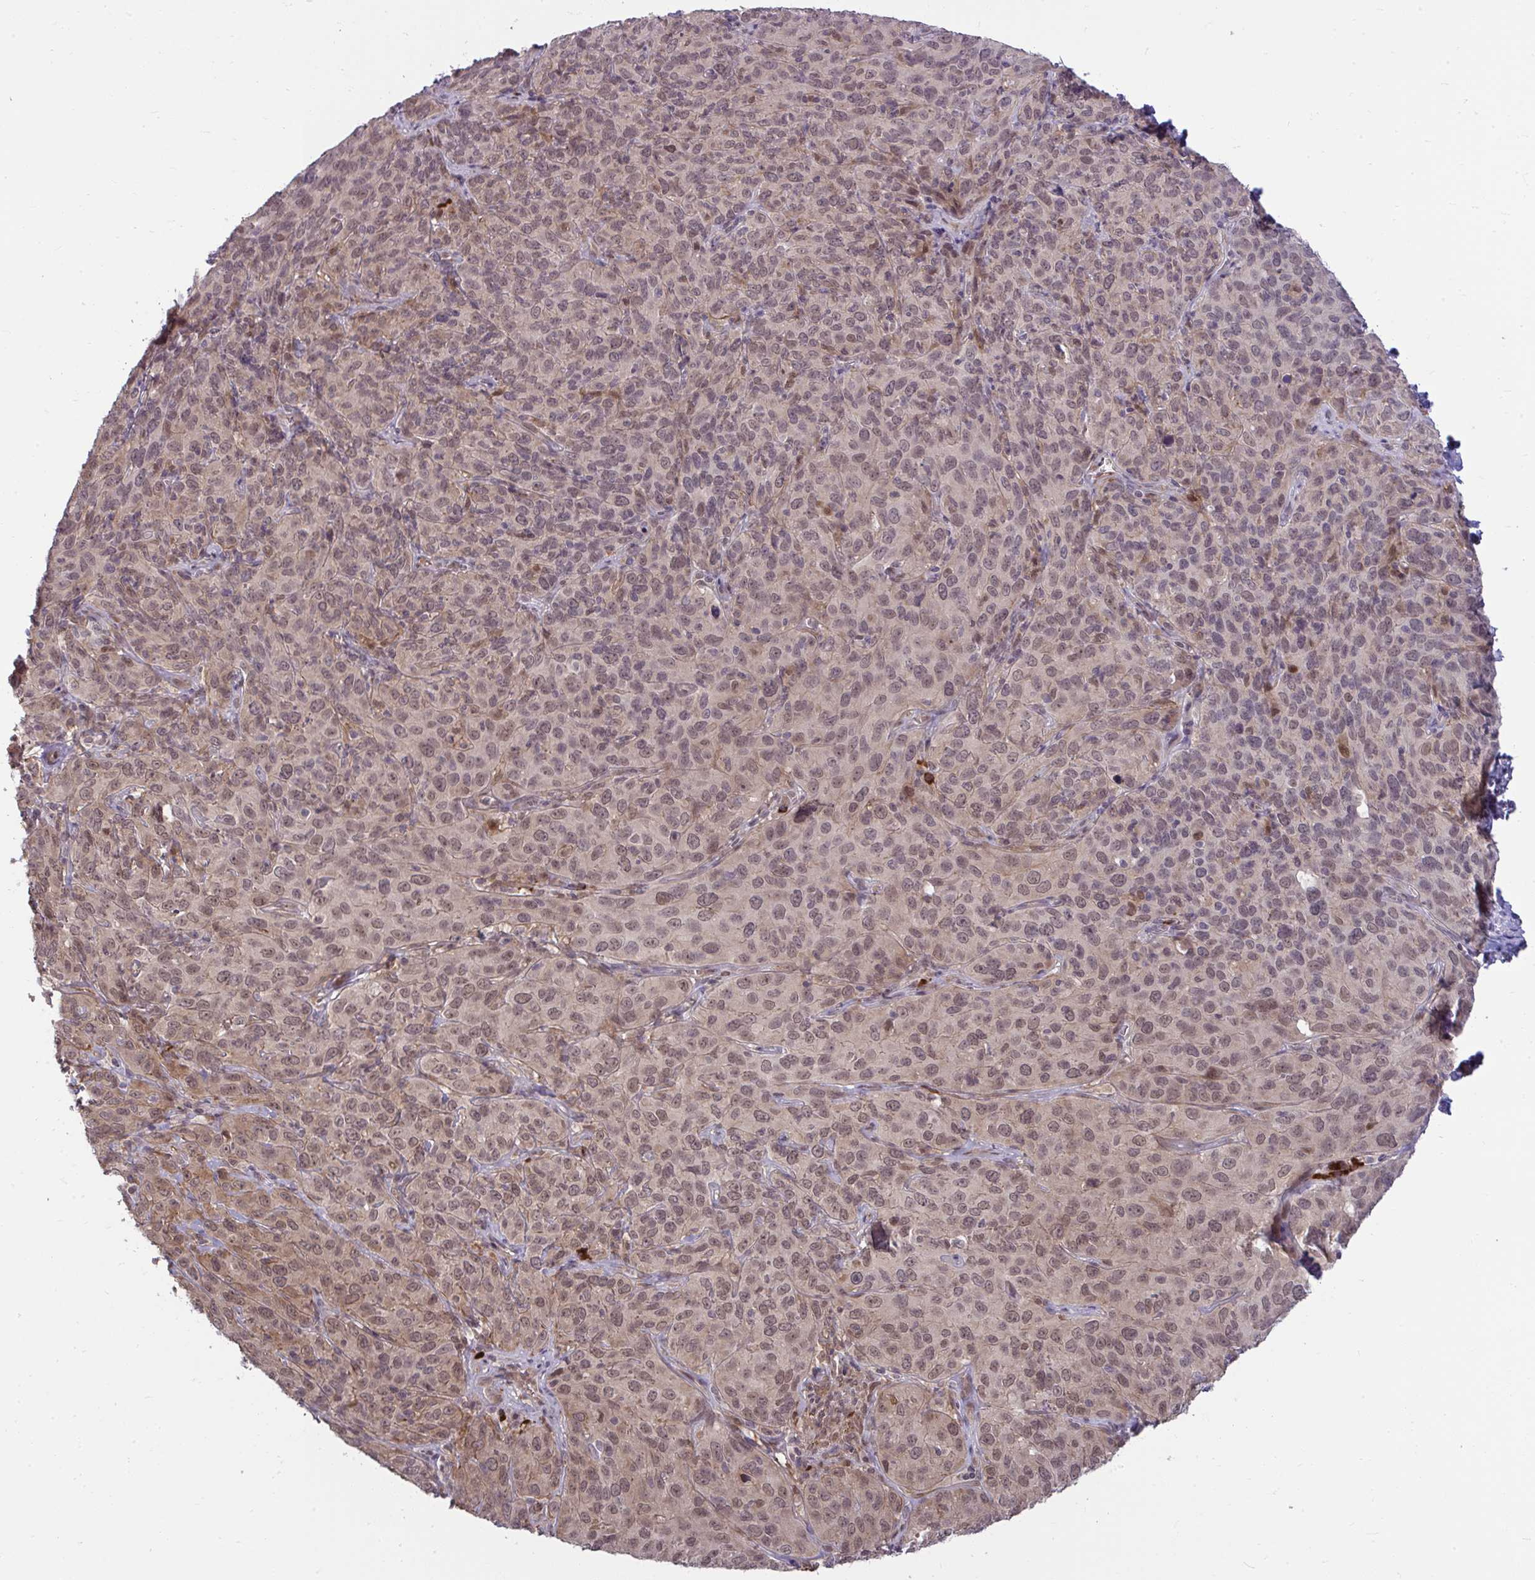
{"staining": {"intensity": "moderate", "quantity": "25%-75%", "location": "nuclear"}, "tissue": "cervical cancer", "cell_type": "Tumor cells", "image_type": "cancer", "snomed": [{"axis": "morphology", "description": "Squamous cell carcinoma, NOS"}, {"axis": "topography", "description": "Cervix"}], "caption": "Immunohistochemistry (IHC) histopathology image of neoplastic tissue: cervical squamous cell carcinoma stained using immunohistochemistry demonstrates medium levels of moderate protein expression localized specifically in the nuclear of tumor cells, appearing as a nuclear brown color.", "gene": "ZSCAN9", "patient": {"sex": "female", "age": 51}}